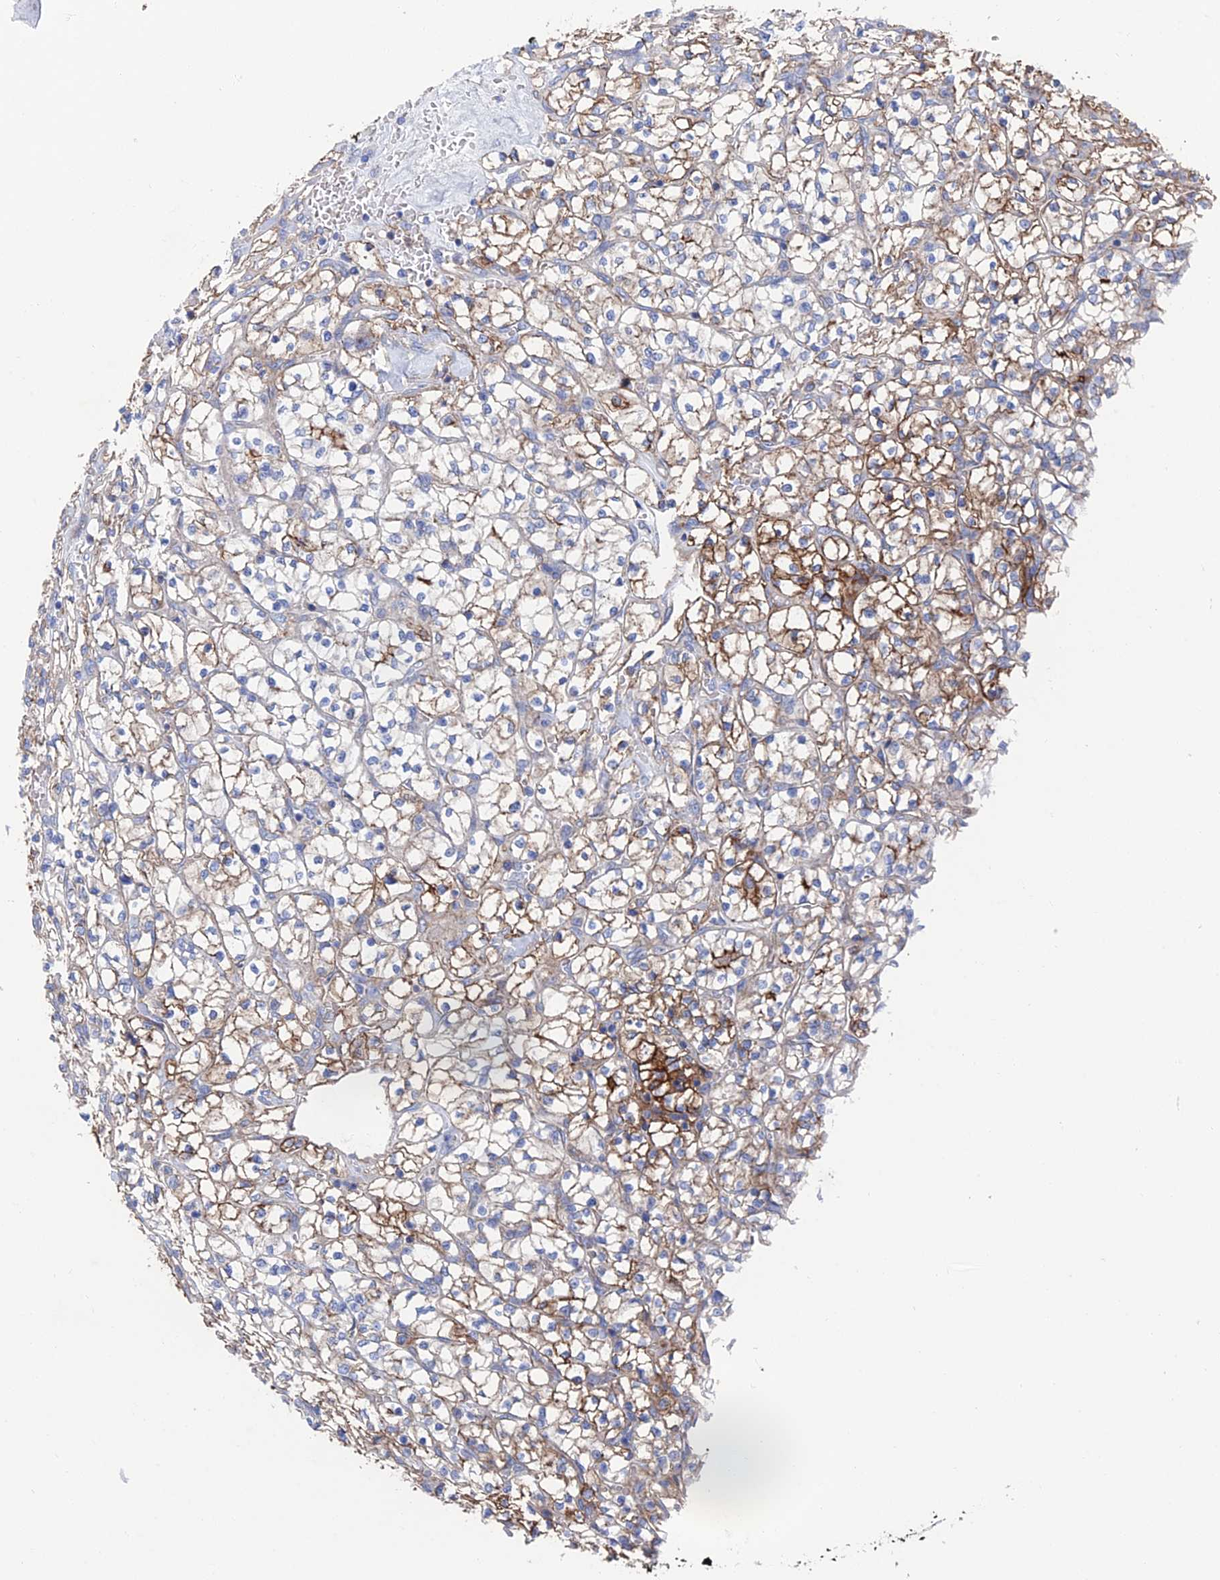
{"staining": {"intensity": "moderate", "quantity": "25%-75%", "location": "cytoplasmic/membranous"}, "tissue": "renal cancer", "cell_type": "Tumor cells", "image_type": "cancer", "snomed": [{"axis": "morphology", "description": "Adenocarcinoma, NOS"}, {"axis": "topography", "description": "Kidney"}], "caption": "This micrograph demonstrates immunohistochemistry (IHC) staining of renal cancer (adenocarcinoma), with medium moderate cytoplasmic/membranous staining in about 25%-75% of tumor cells.", "gene": "SNX11", "patient": {"sex": "female", "age": 64}}